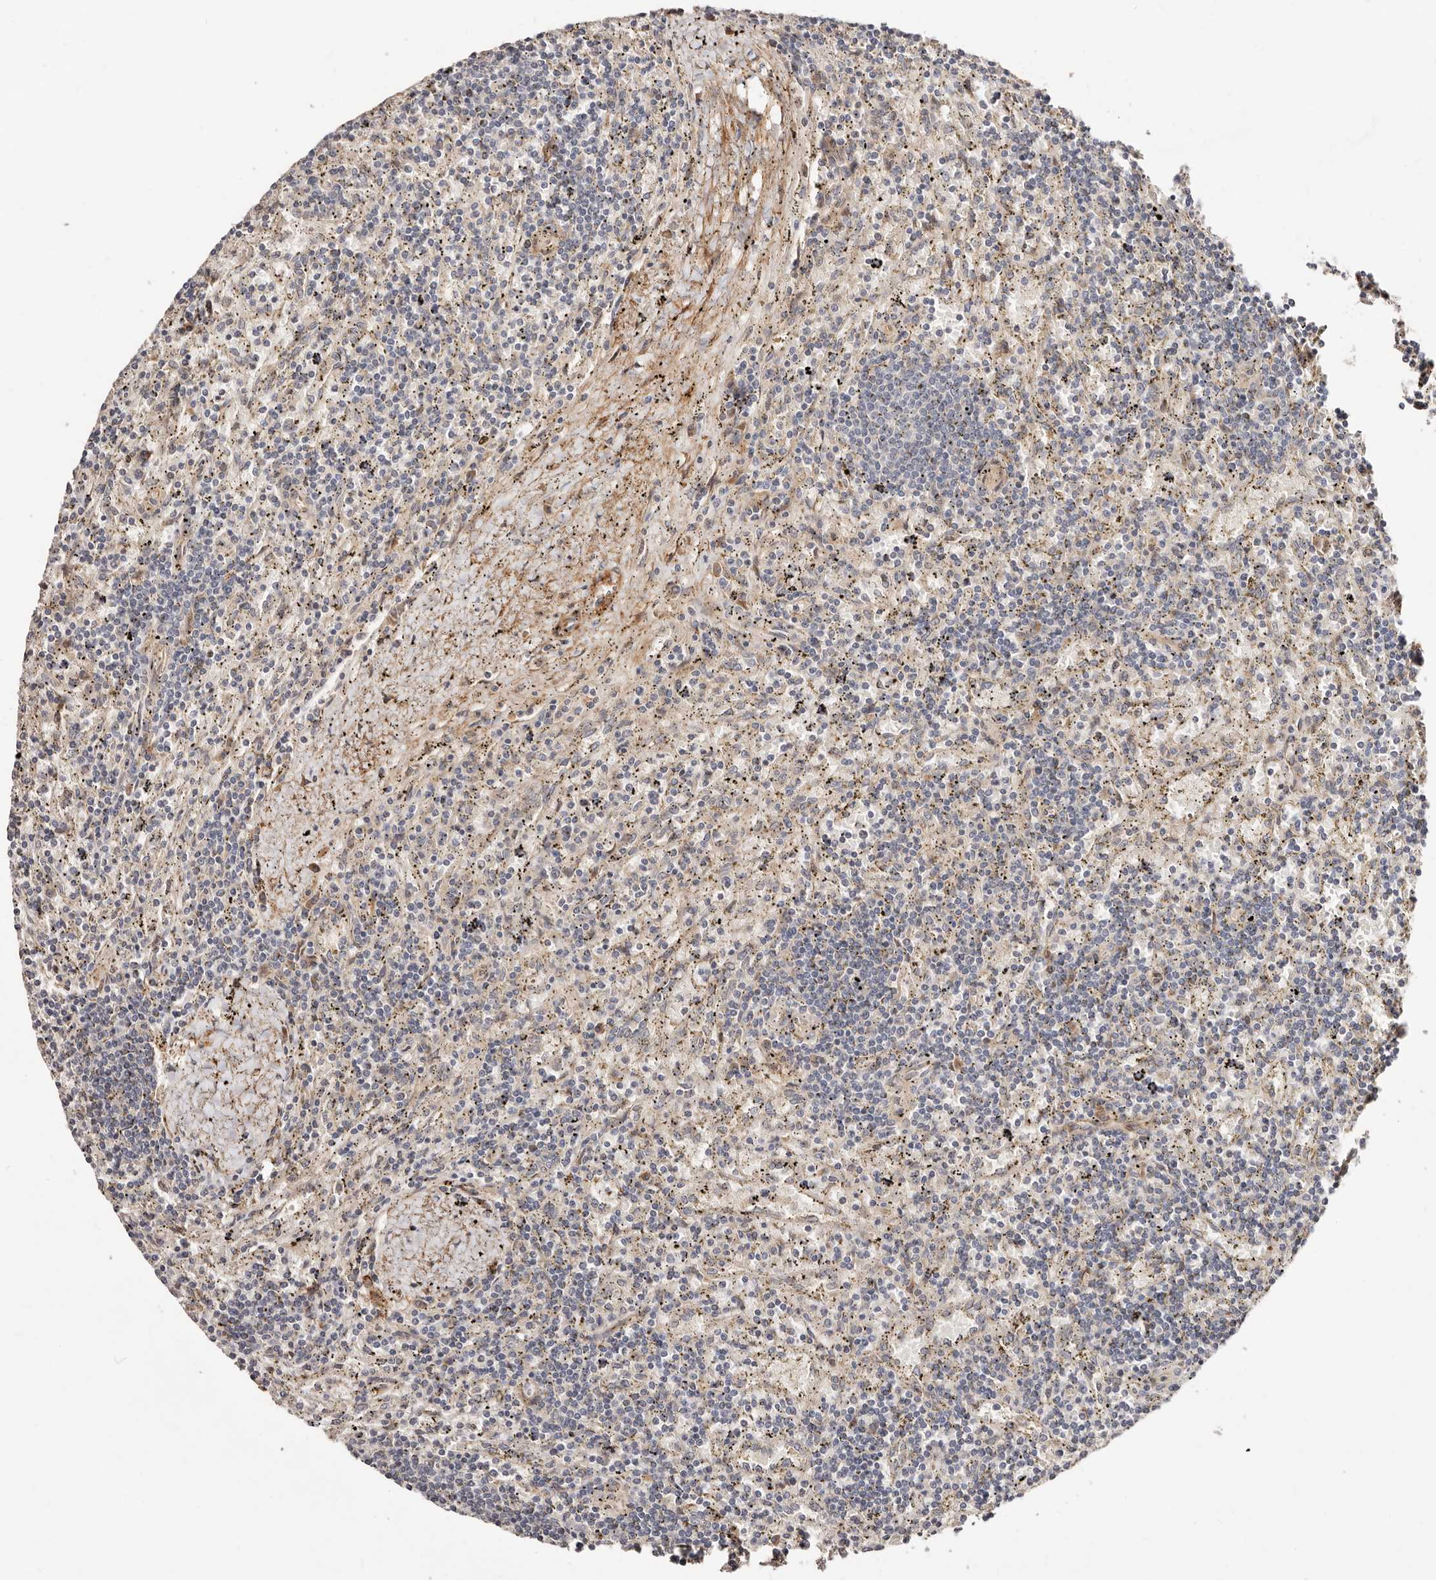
{"staining": {"intensity": "negative", "quantity": "none", "location": "none"}, "tissue": "lymphoma", "cell_type": "Tumor cells", "image_type": "cancer", "snomed": [{"axis": "morphology", "description": "Malignant lymphoma, non-Hodgkin's type, Low grade"}, {"axis": "topography", "description": "Spleen"}], "caption": "Malignant lymphoma, non-Hodgkin's type (low-grade) was stained to show a protein in brown. There is no significant positivity in tumor cells.", "gene": "APOL6", "patient": {"sex": "male", "age": 76}}